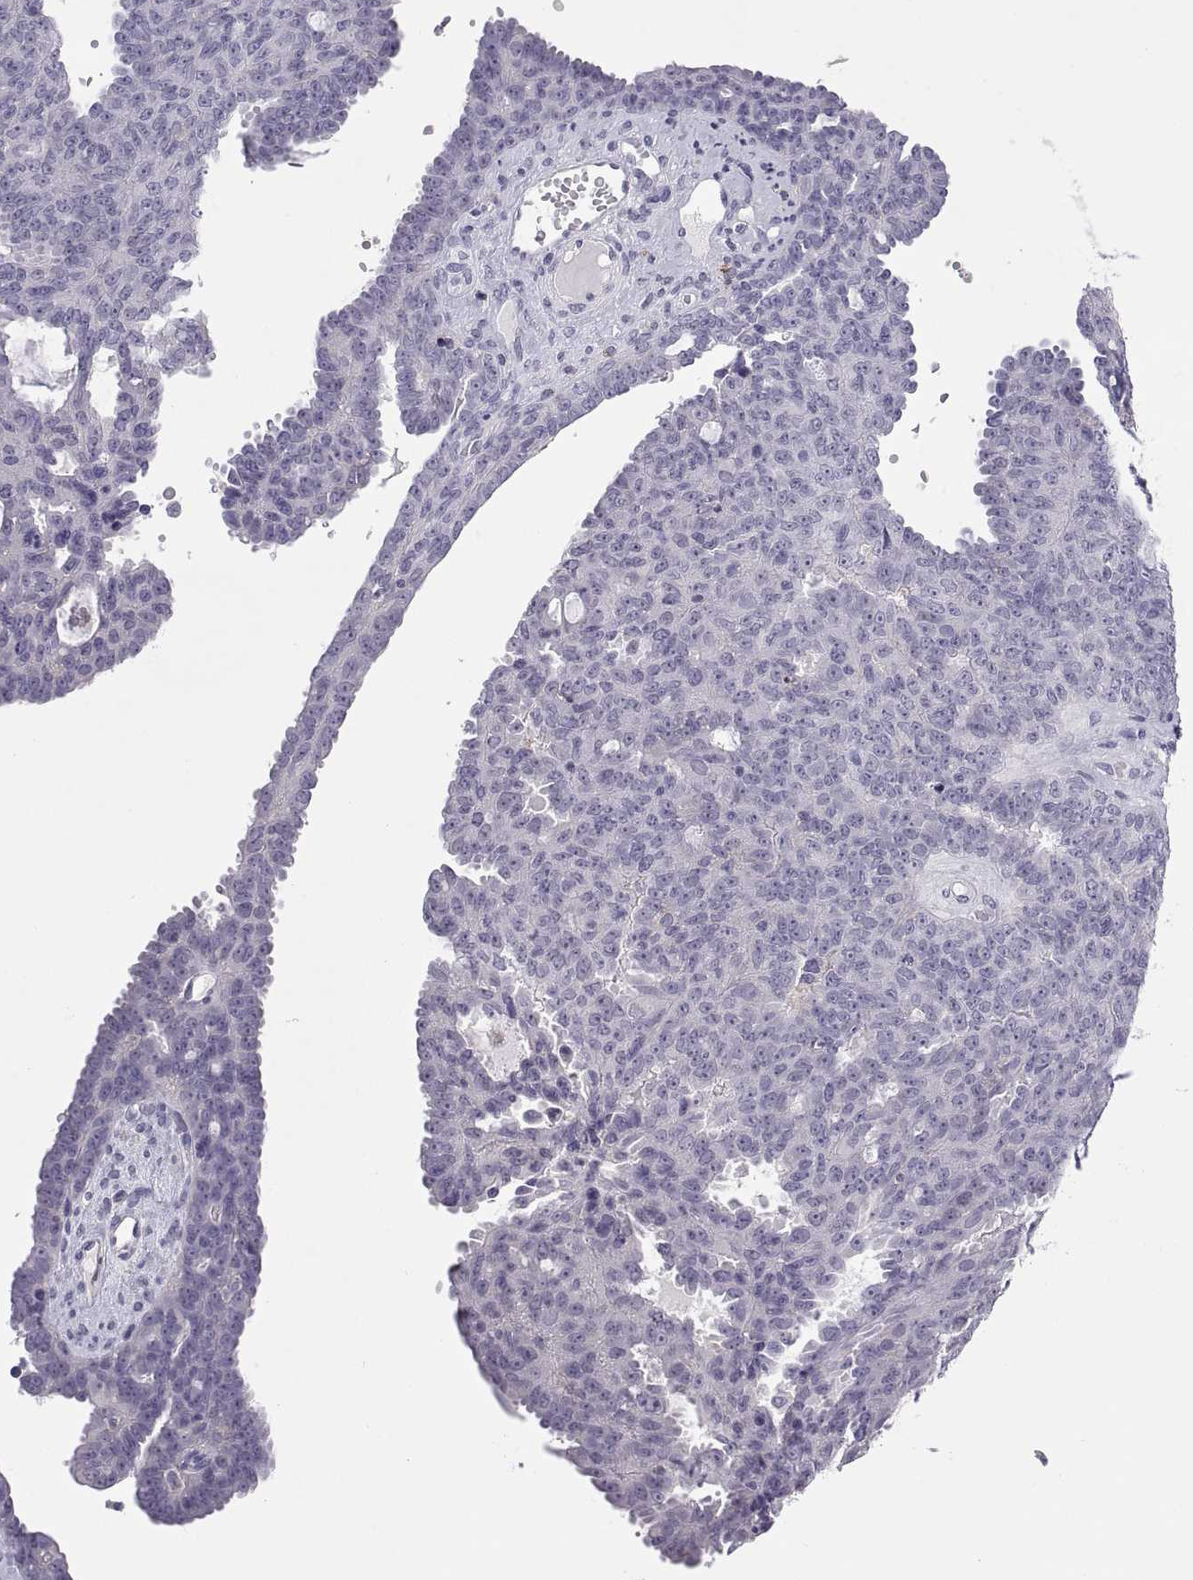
{"staining": {"intensity": "negative", "quantity": "none", "location": "none"}, "tissue": "ovarian cancer", "cell_type": "Tumor cells", "image_type": "cancer", "snomed": [{"axis": "morphology", "description": "Cystadenocarcinoma, serous, NOS"}, {"axis": "topography", "description": "Ovary"}], "caption": "There is no significant staining in tumor cells of ovarian cancer (serous cystadenocarcinoma).", "gene": "RGS19", "patient": {"sex": "female", "age": 71}}